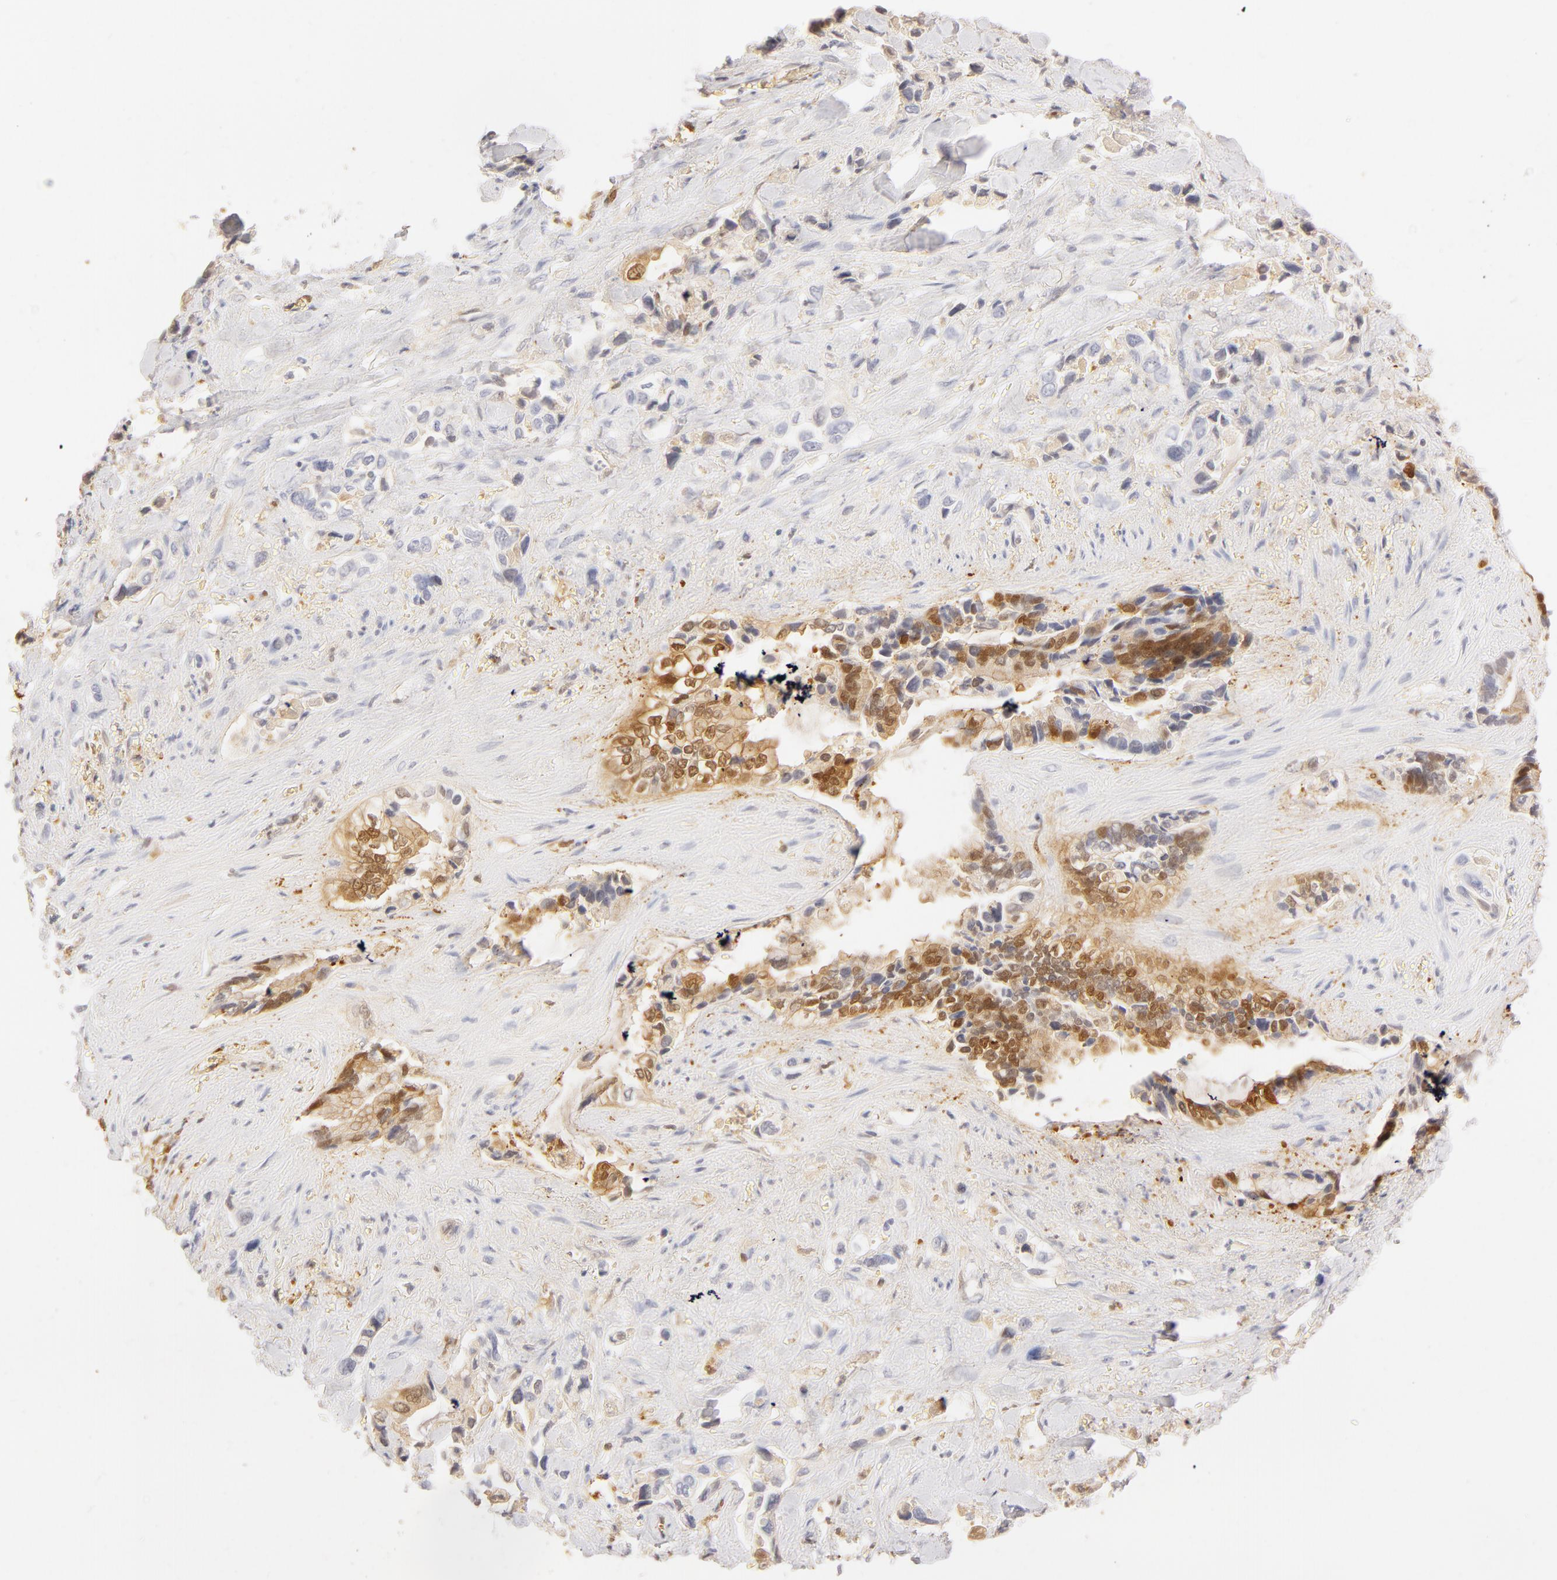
{"staining": {"intensity": "moderate", "quantity": "25%-75%", "location": "nuclear"}, "tissue": "pancreatic cancer", "cell_type": "Tumor cells", "image_type": "cancer", "snomed": [{"axis": "morphology", "description": "Adenocarcinoma, NOS"}, {"axis": "topography", "description": "Pancreas"}], "caption": "This histopathology image demonstrates immunohistochemistry staining of adenocarcinoma (pancreatic), with medium moderate nuclear expression in about 25%-75% of tumor cells.", "gene": "CA2", "patient": {"sex": "male", "age": 69}}